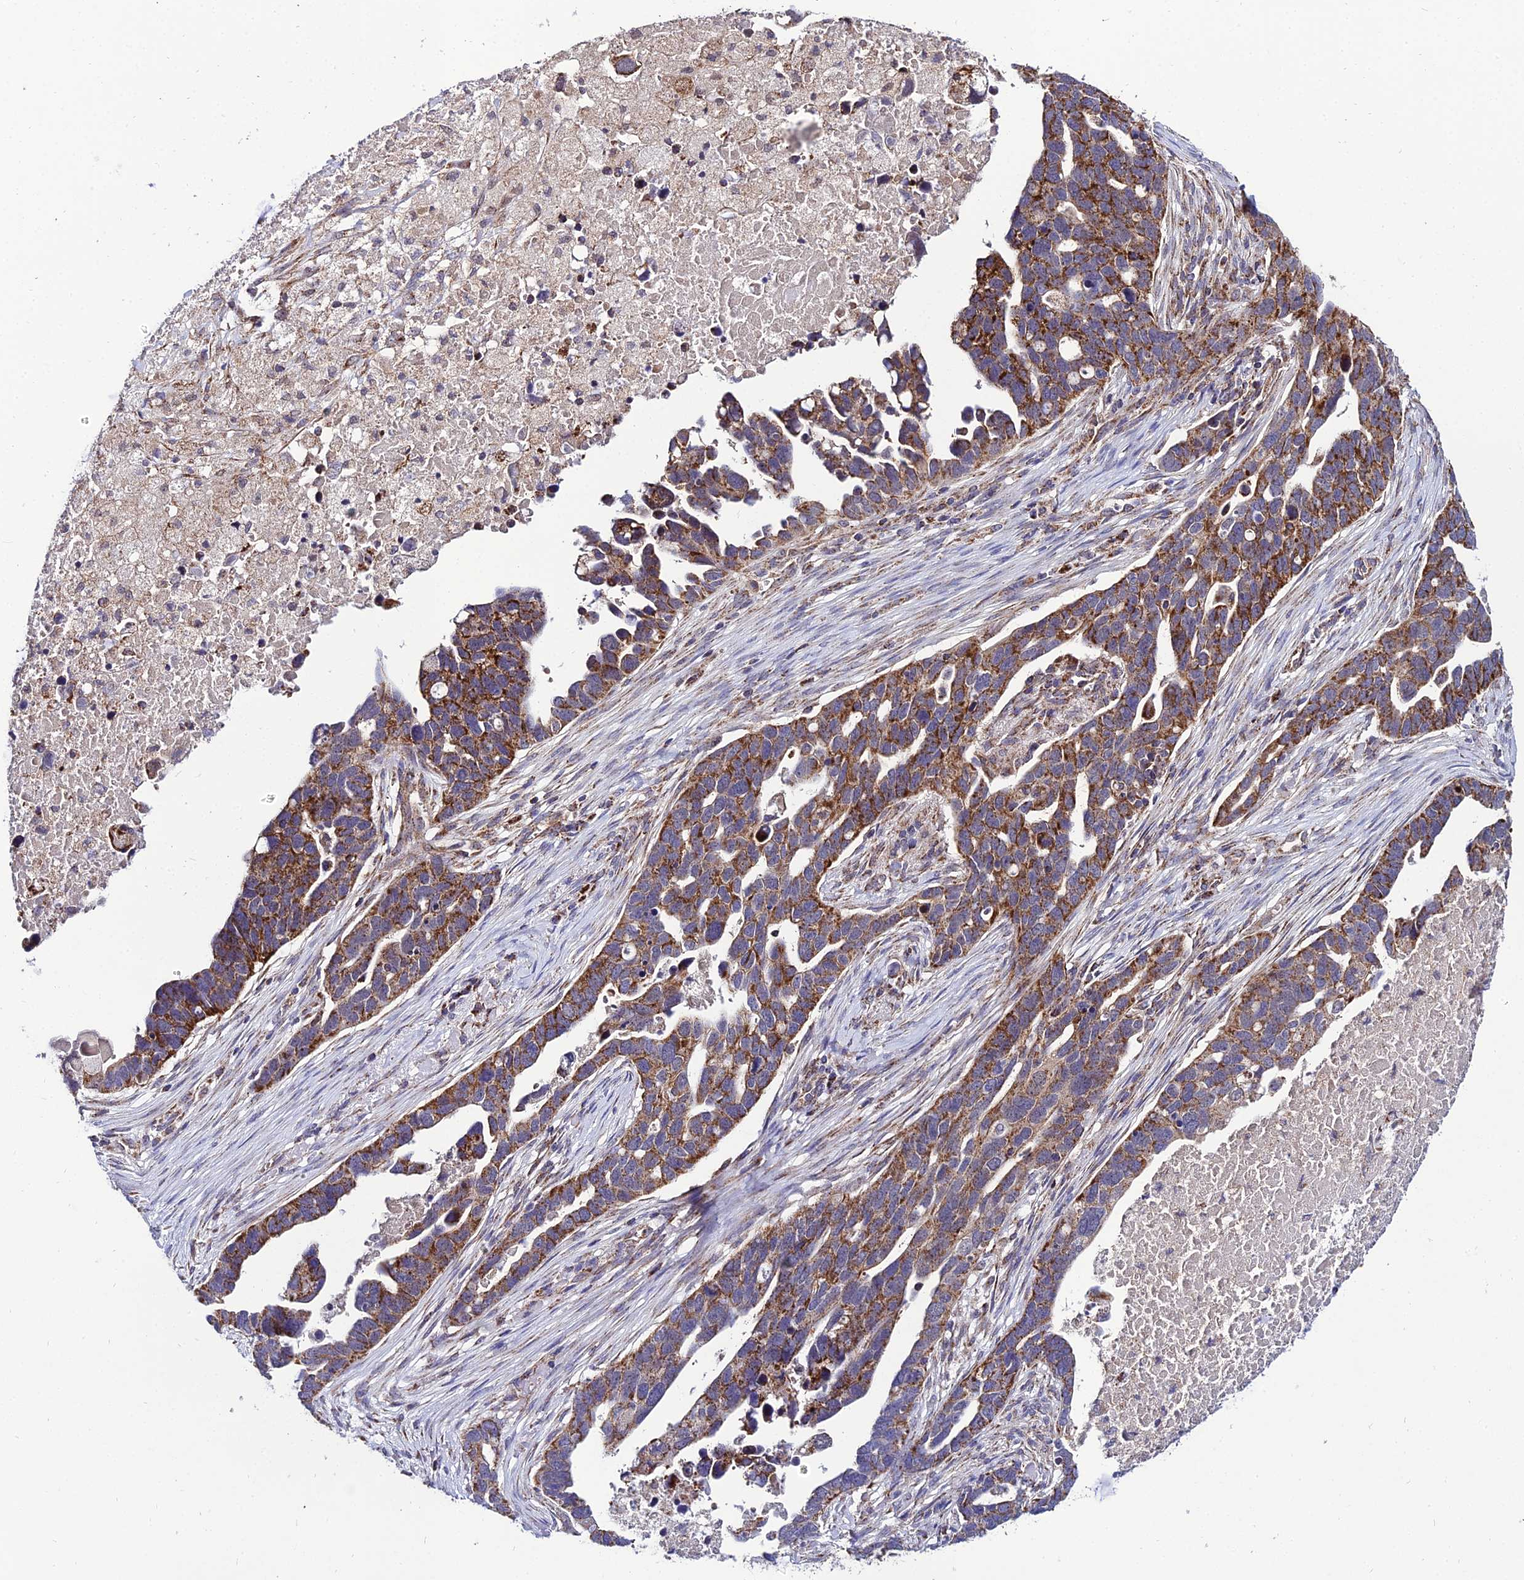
{"staining": {"intensity": "strong", "quantity": "25%-75%", "location": "cytoplasmic/membranous"}, "tissue": "ovarian cancer", "cell_type": "Tumor cells", "image_type": "cancer", "snomed": [{"axis": "morphology", "description": "Cystadenocarcinoma, serous, NOS"}, {"axis": "topography", "description": "Ovary"}], "caption": "Brown immunohistochemical staining in human ovarian cancer (serous cystadenocarcinoma) exhibits strong cytoplasmic/membranous positivity in about 25%-75% of tumor cells.", "gene": "PSMD2", "patient": {"sex": "female", "age": 54}}